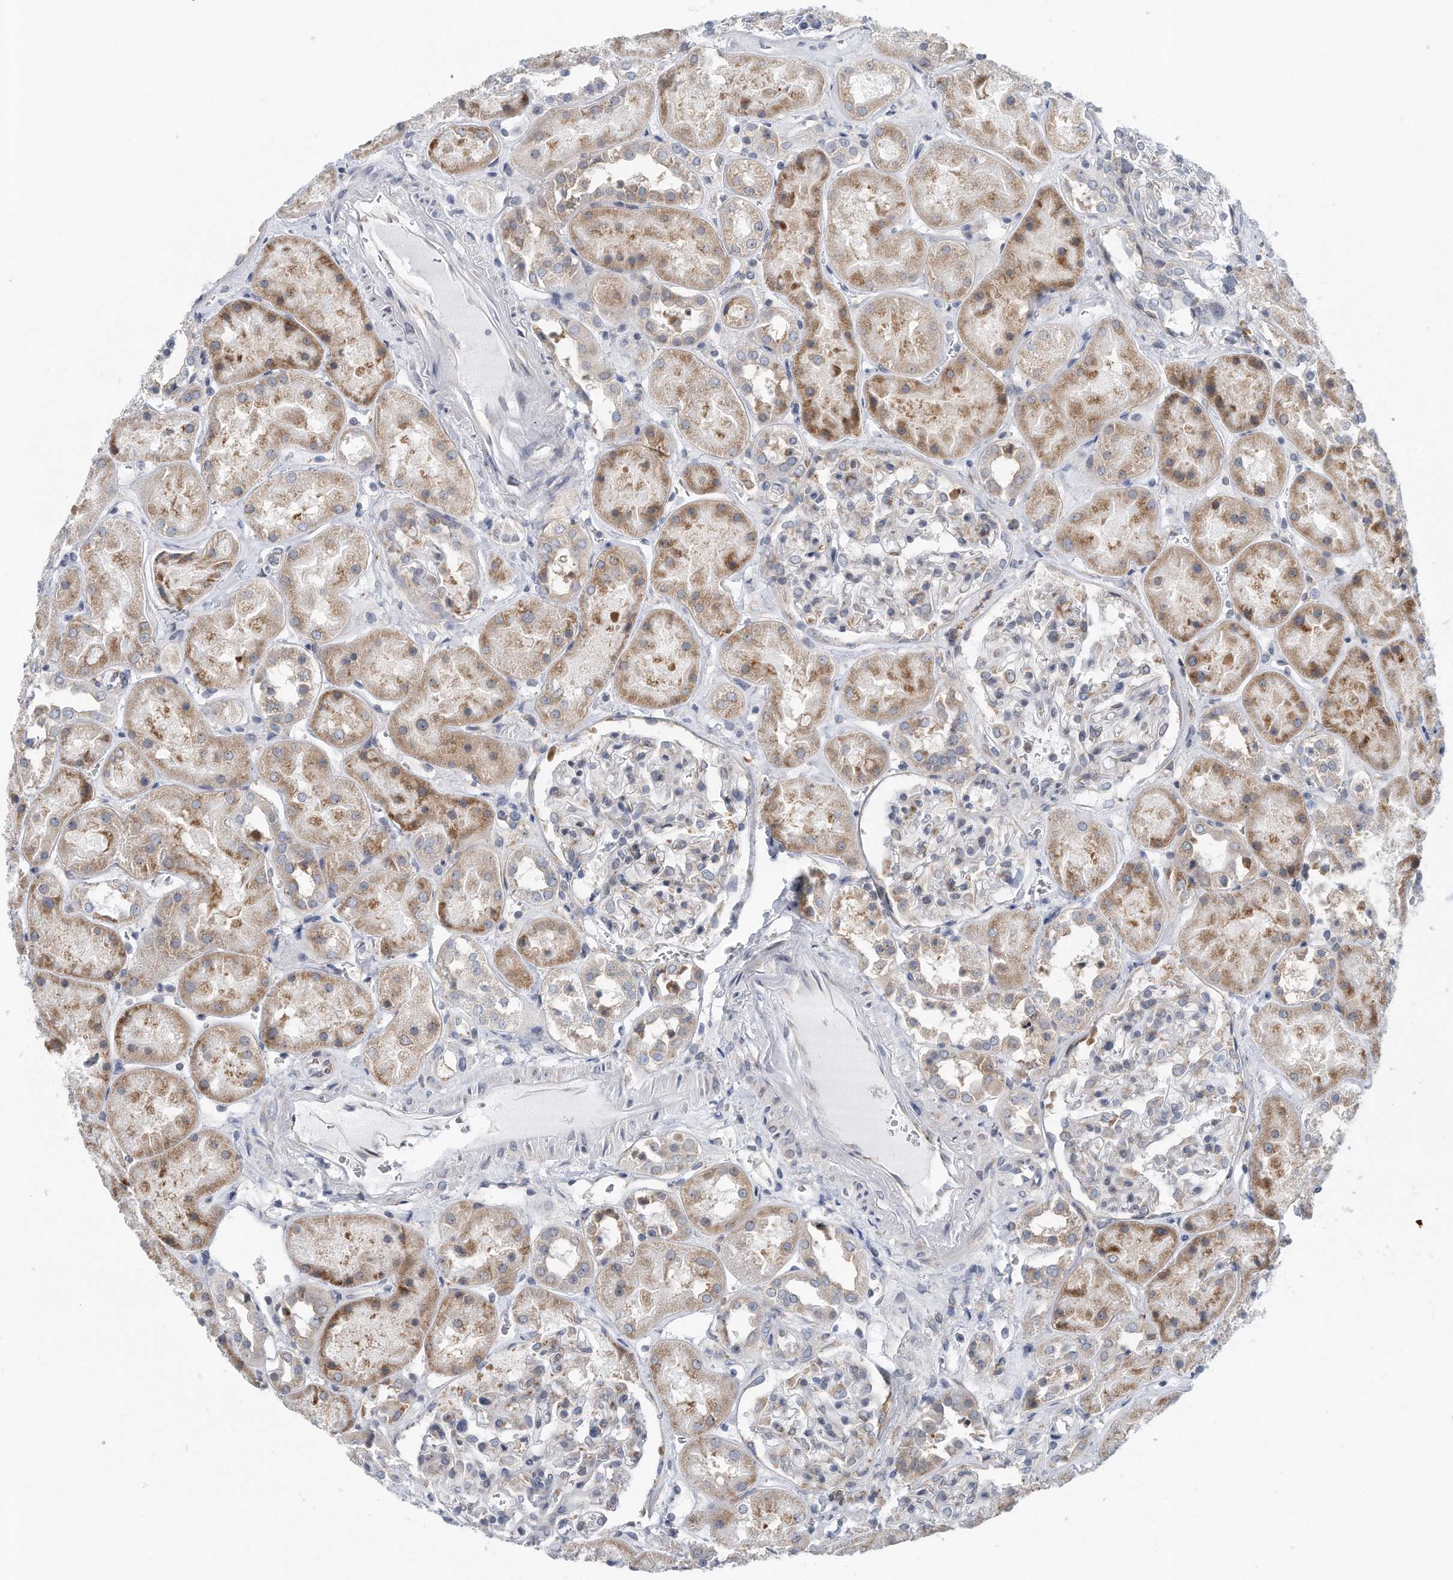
{"staining": {"intensity": "weak", "quantity": "<25%", "location": "cytoplasmic/membranous"}, "tissue": "kidney", "cell_type": "Cells in glomeruli", "image_type": "normal", "snomed": [{"axis": "morphology", "description": "Normal tissue, NOS"}, {"axis": "topography", "description": "Kidney"}], "caption": "A high-resolution photomicrograph shows immunohistochemistry (IHC) staining of unremarkable kidney, which displays no significant expression in cells in glomeruli.", "gene": "RPL26L1", "patient": {"sex": "male", "age": 70}}